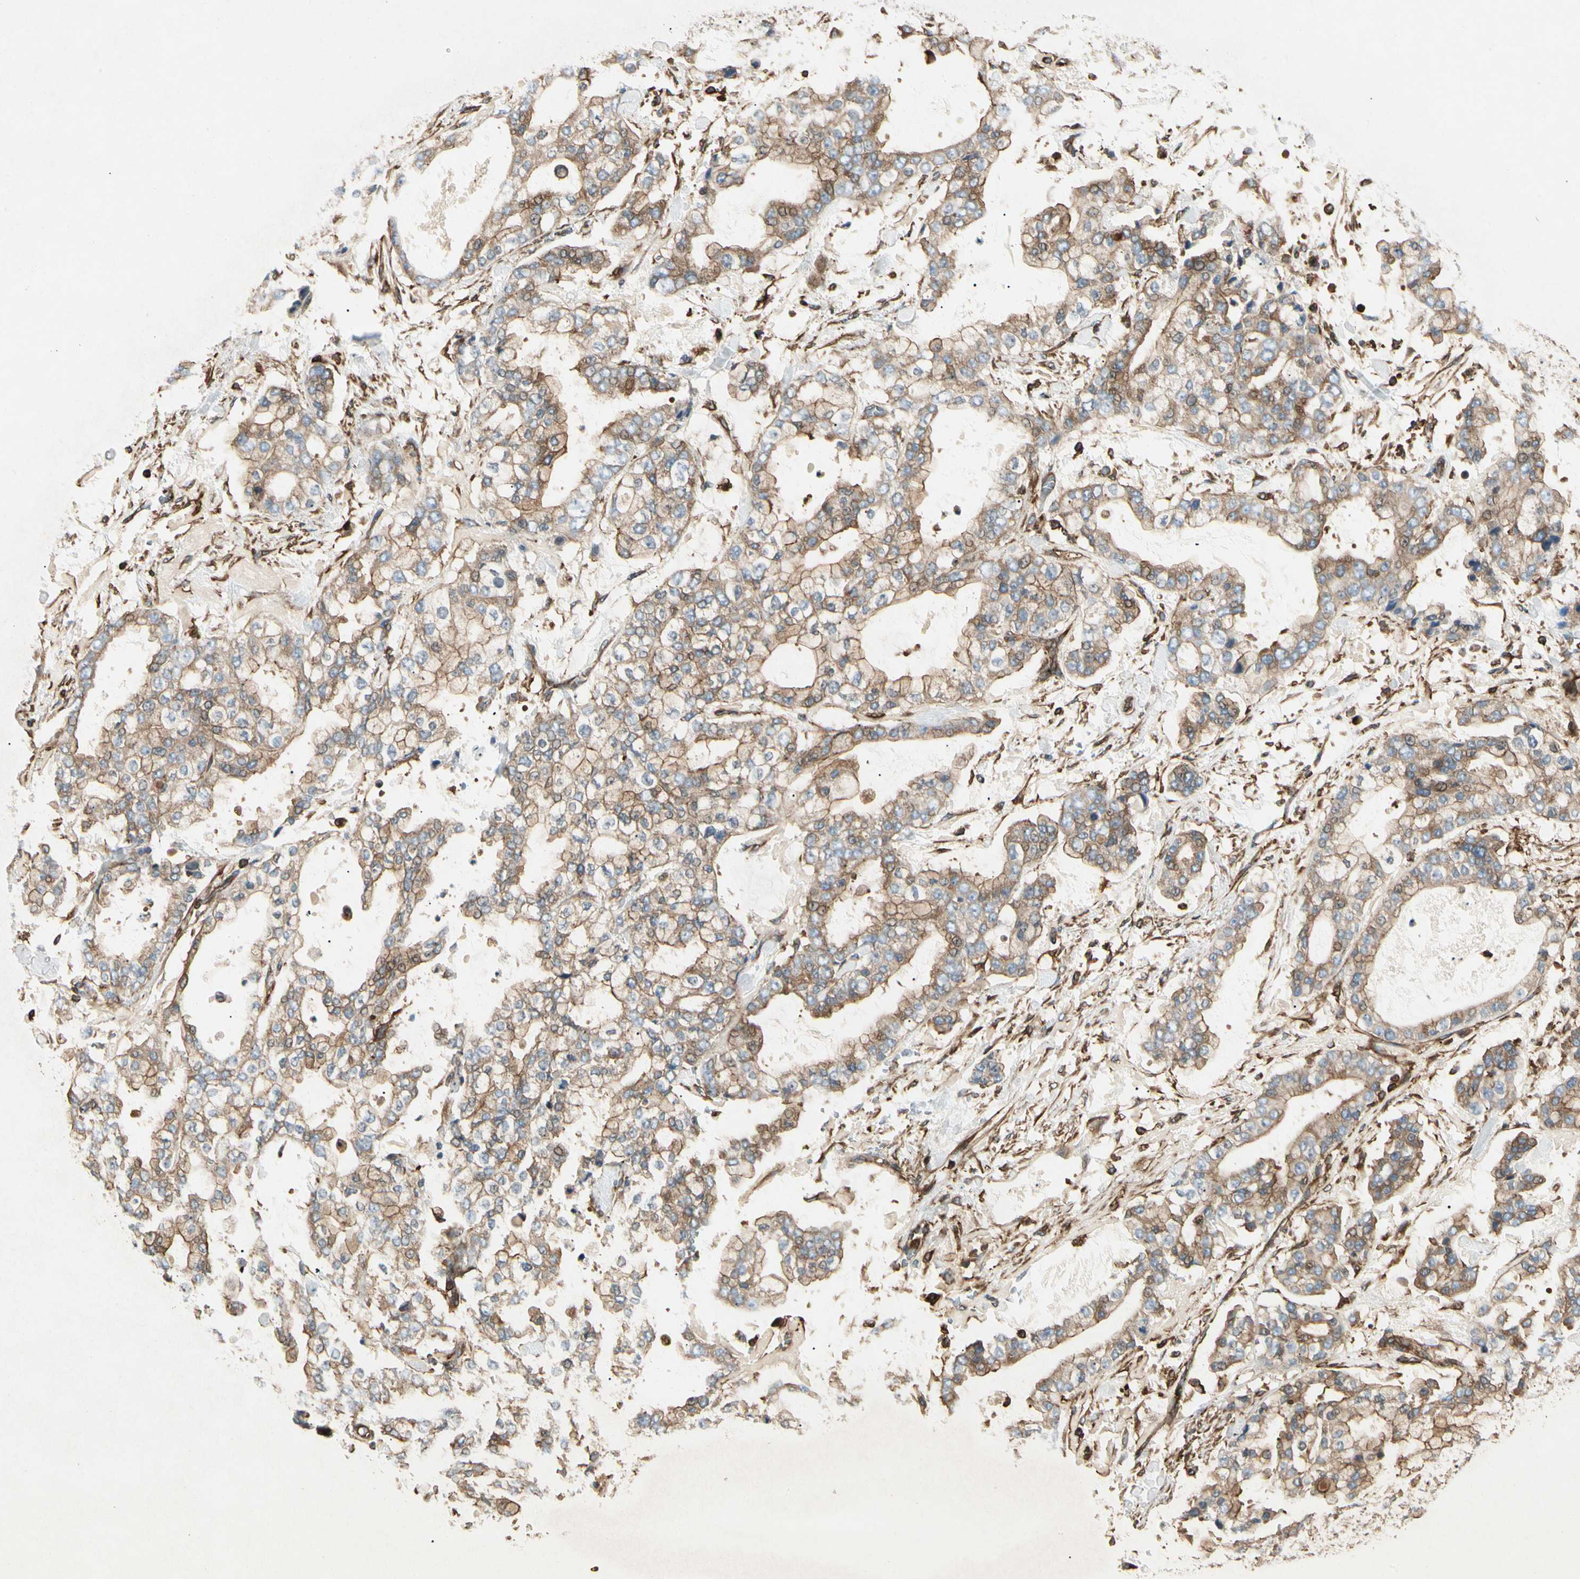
{"staining": {"intensity": "moderate", "quantity": ">75%", "location": "cytoplasmic/membranous"}, "tissue": "stomach cancer", "cell_type": "Tumor cells", "image_type": "cancer", "snomed": [{"axis": "morphology", "description": "Normal tissue, NOS"}, {"axis": "morphology", "description": "Adenocarcinoma, NOS"}, {"axis": "topography", "description": "Stomach, upper"}, {"axis": "topography", "description": "Stomach"}], "caption": "A high-resolution micrograph shows immunohistochemistry staining of stomach adenocarcinoma, which exhibits moderate cytoplasmic/membranous staining in about >75% of tumor cells.", "gene": "ARPC2", "patient": {"sex": "male", "age": 76}}